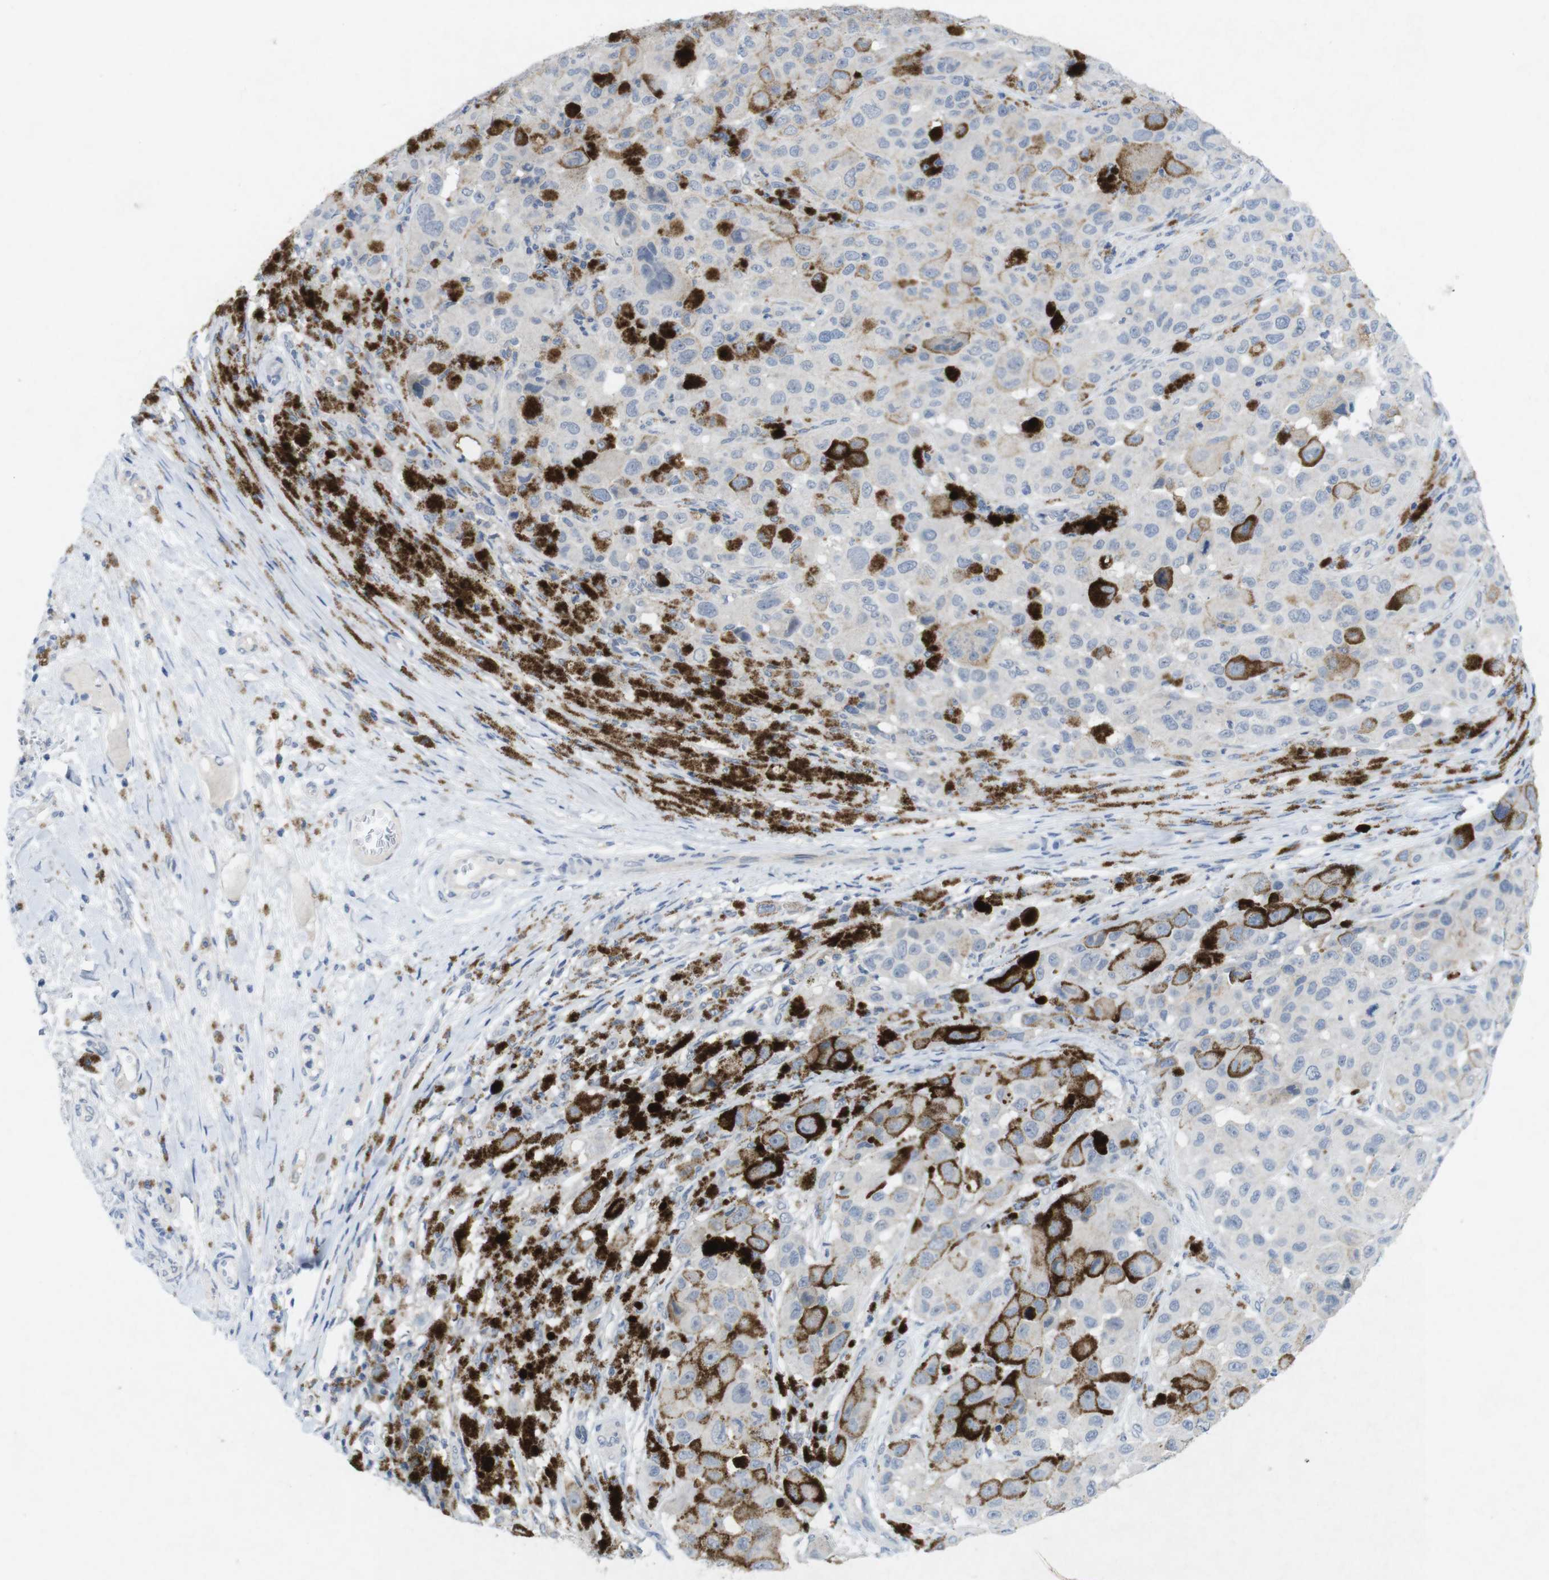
{"staining": {"intensity": "negative", "quantity": "none", "location": "none"}, "tissue": "melanoma", "cell_type": "Tumor cells", "image_type": "cancer", "snomed": [{"axis": "morphology", "description": "Malignant melanoma, NOS"}, {"axis": "topography", "description": "Skin"}], "caption": "There is no significant expression in tumor cells of melanoma.", "gene": "SLAMF7", "patient": {"sex": "male", "age": 96}}